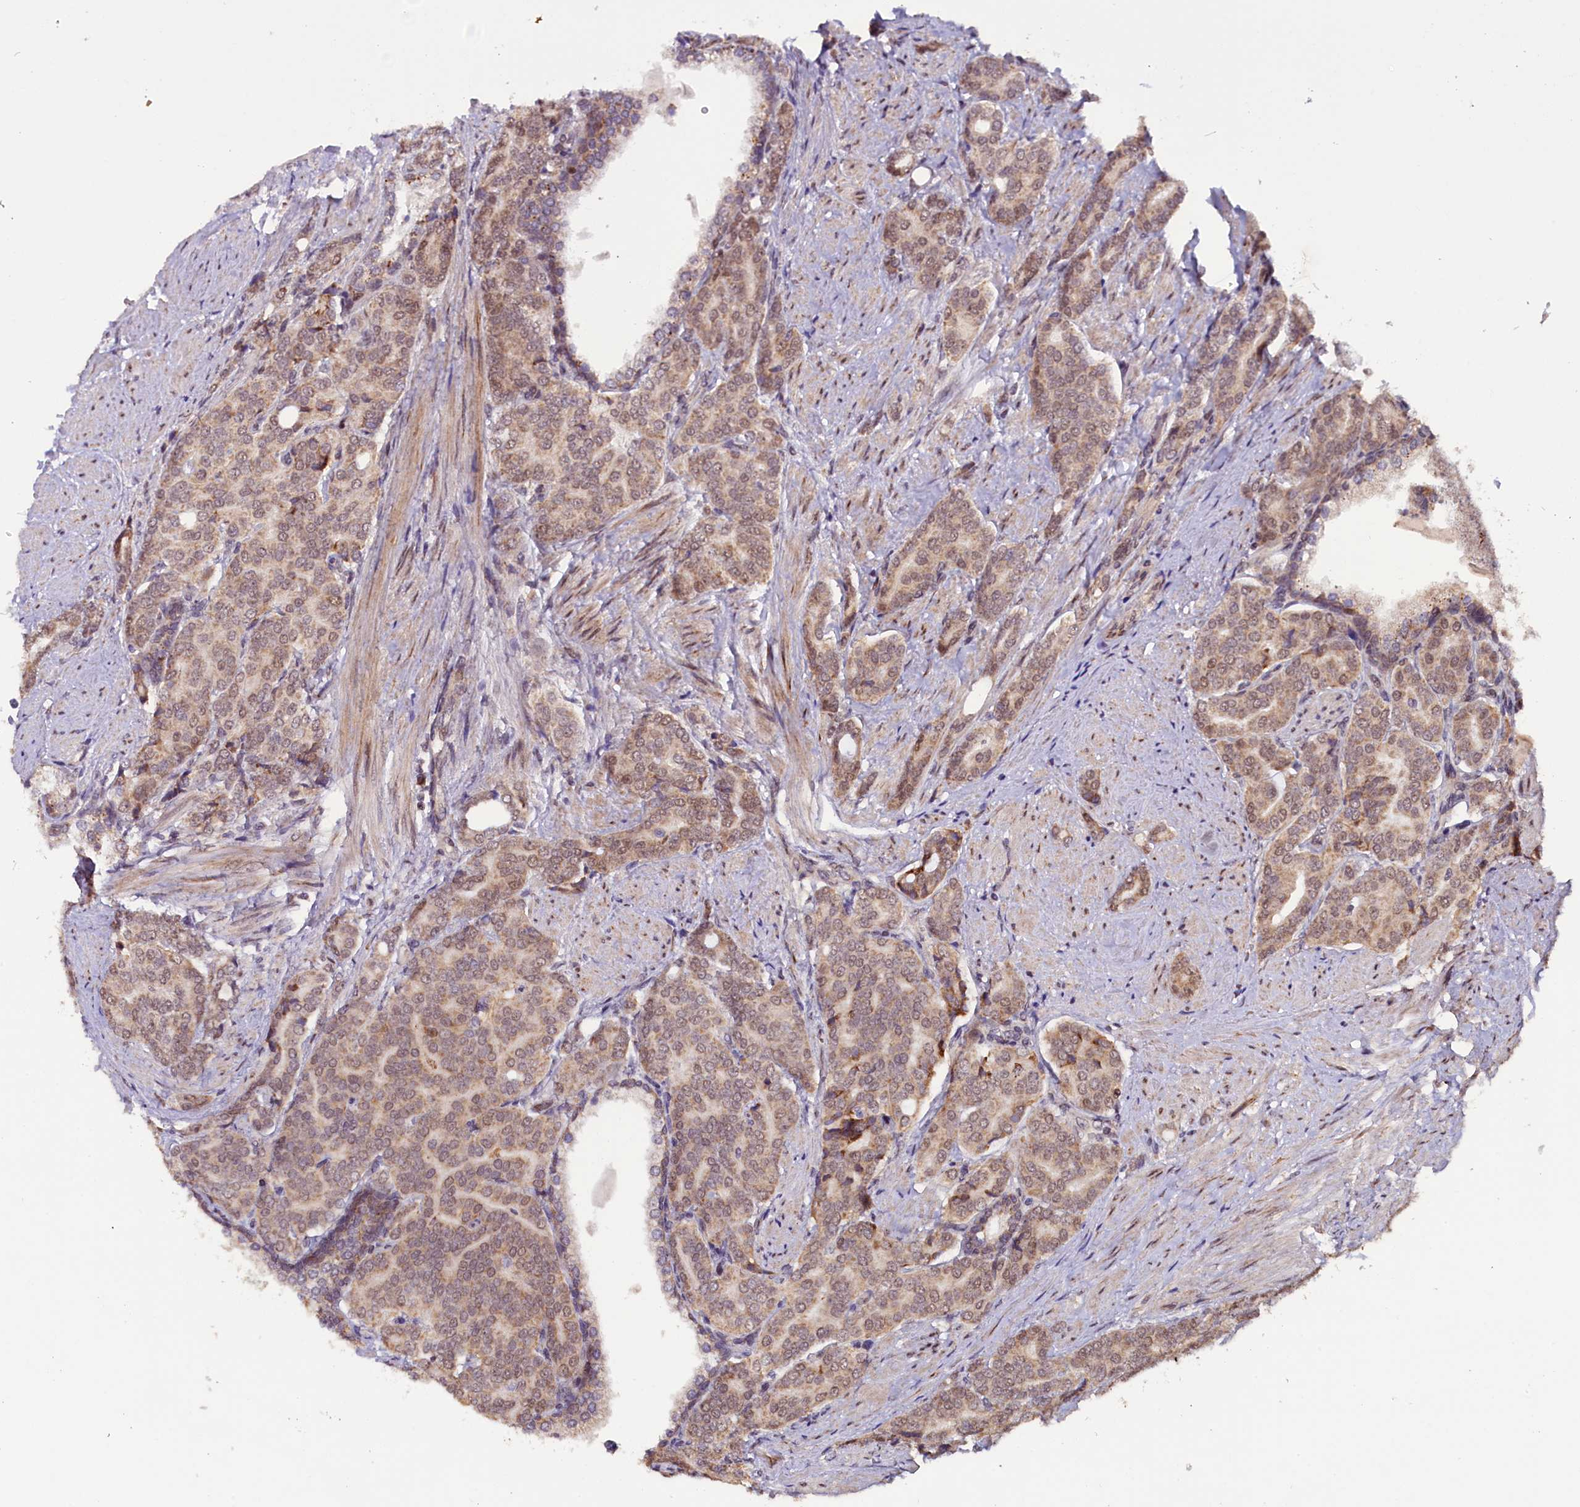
{"staining": {"intensity": "moderate", "quantity": "25%-75%", "location": "cytoplasmic/membranous,nuclear"}, "tissue": "prostate cancer", "cell_type": "Tumor cells", "image_type": "cancer", "snomed": [{"axis": "morphology", "description": "Adenocarcinoma, High grade"}, {"axis": "topography", "description": "Prostate"}], "caption": "Tumor cells exhibit moderate cytoplasmic/membranous and nuclear positivity in about 25%-75% of cells in prostate cancer (high-grade adenocarcinoma). (DAB = brown stain, brightfield microscopy at high magnification).", "gene": "RPUSD2", "patient": {"sex": "male", "age": 67}}